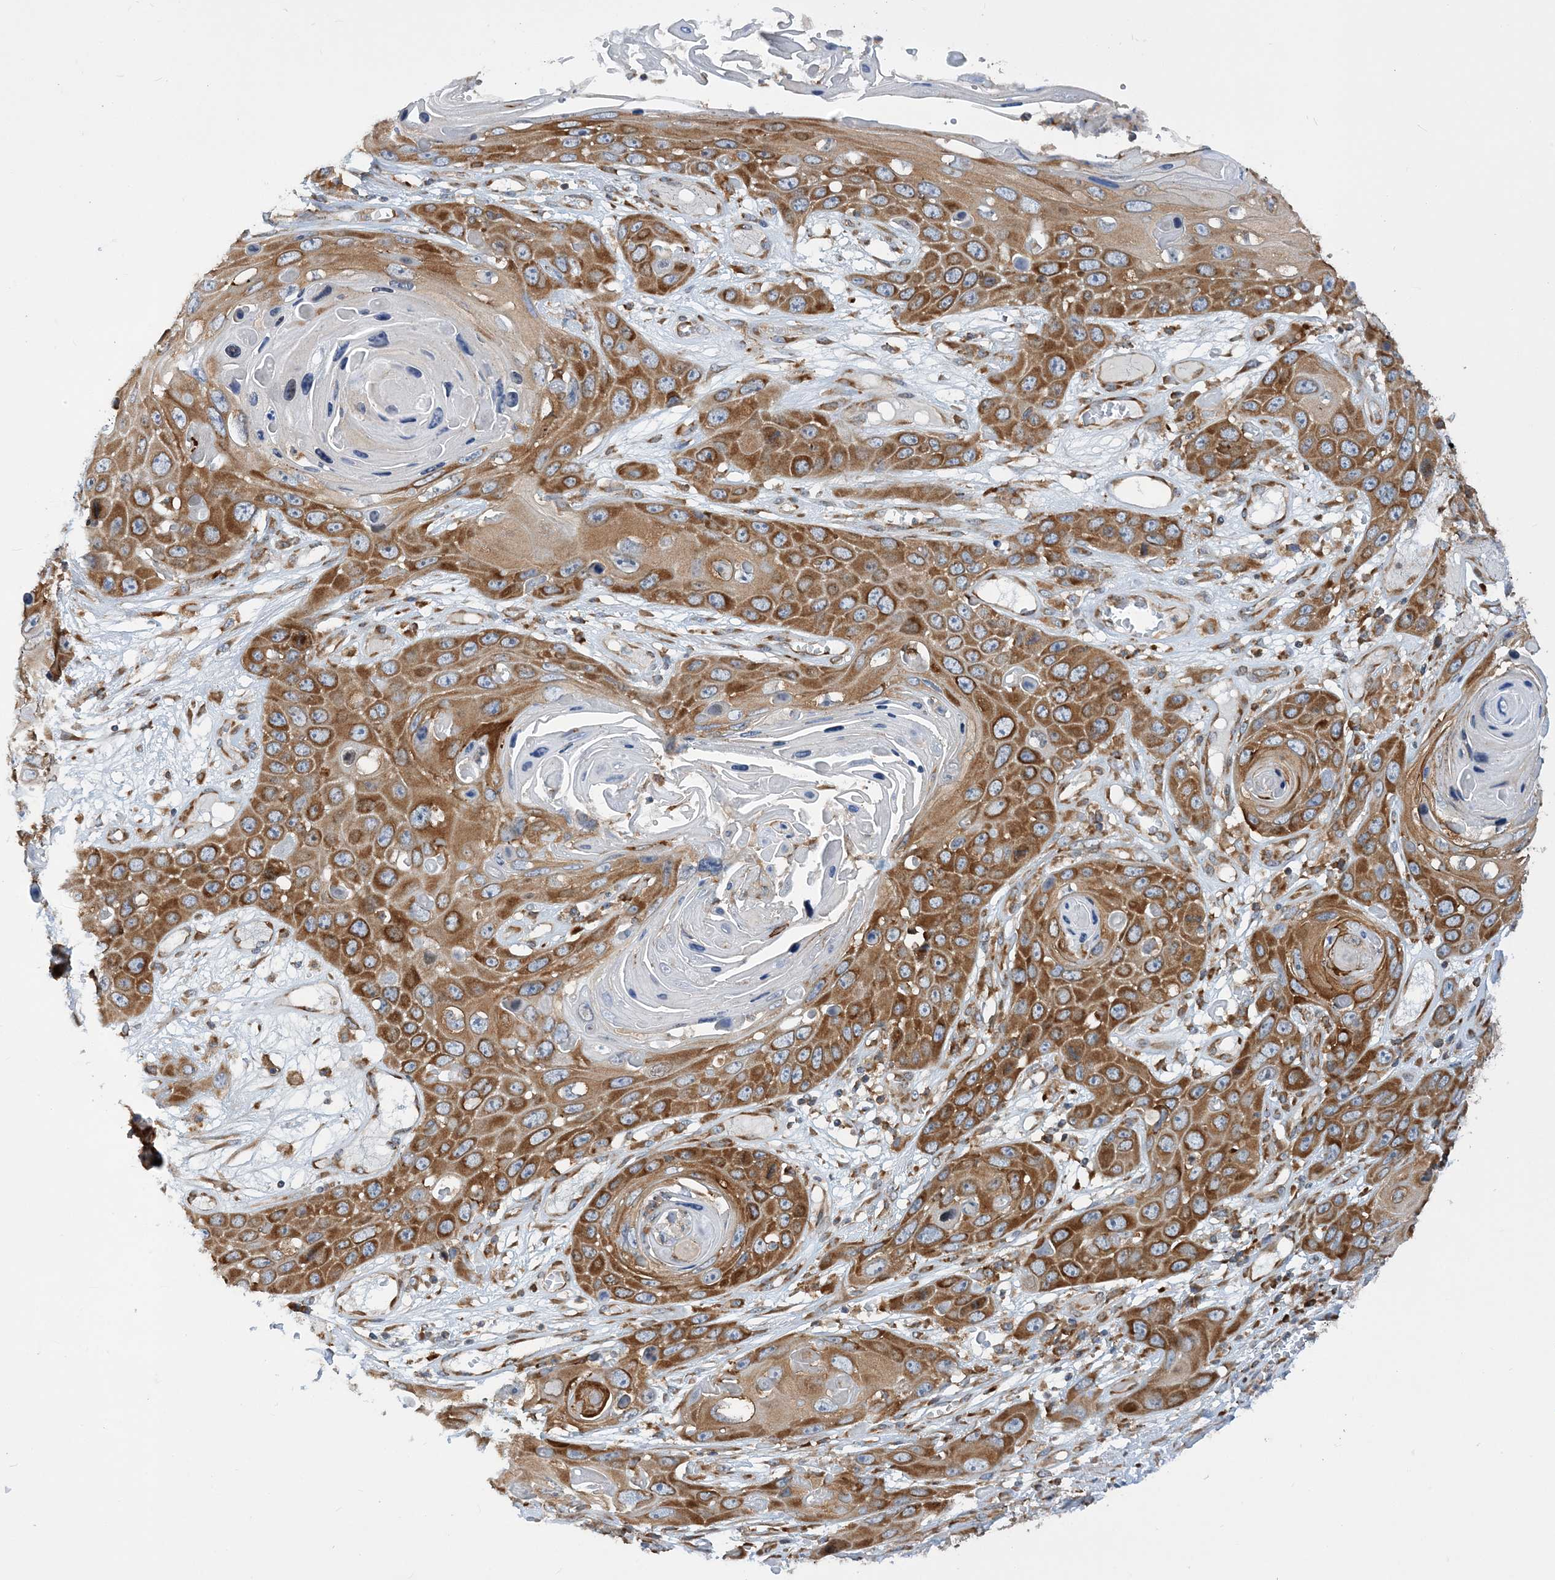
{"staining": {"intensity": "strong", "quantity": ">75%", "location": "cytoplasmic/membranous"}, "tissue": "skin cancer", "cell_type": "Tumor cells", "image_type": "cancer", "snomed": [{"axis": "morphology", "description": "Squamous cell carcinoma, NOS"}, {"axis": "topography", "description": "Skin"}], "caption": "Protein expression analysis of skin squamous cell carcinoma displays strong cytoplasmic/membranous expression in approximately >75% of tumor cells. (DAB (3,3'-diaminobenzidine) IHC, brown staining for protein, blue staining for nuclei).", "gene": "LARP4B", "patient": {"sex": "male", "age": 55}}